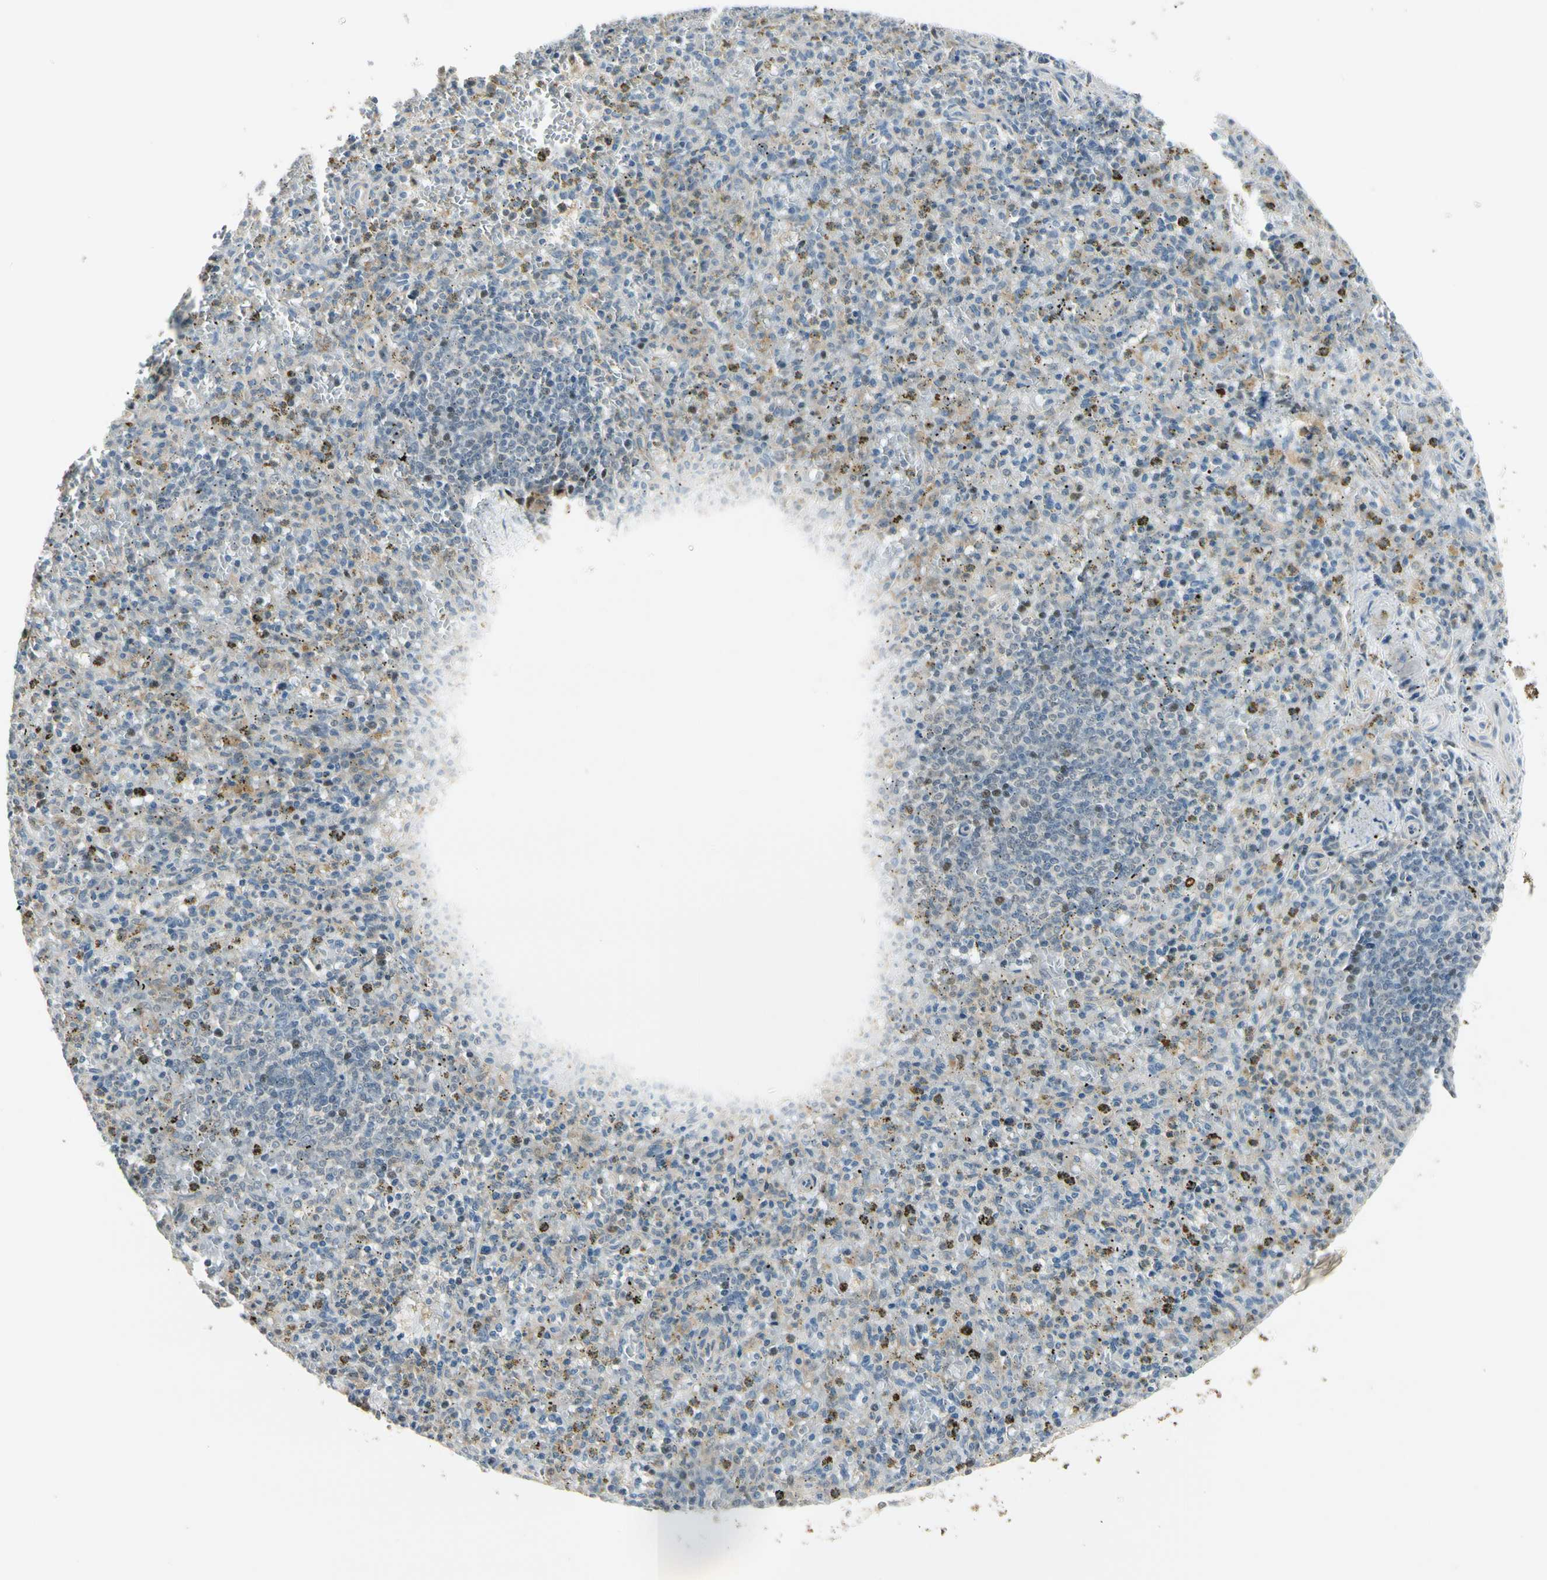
{"staining": {"intensity": "weak", "quantity": ">75%", "location": "cytoplasmic/membranous"}, "tissue": "spleen", "cell_type": "Cells in red pulp", "image_type": "normal", "snomed": [{"axis": "morphology", "description": "Normal tissue, NOS"}, {"axis": "topography", "description": "Spleen"}], "caption": "Brown immunohistochemical staining in normal spleen shows weak cytoplasmic/membranous expression in approximately >75% of cells in red pulp. Immunohistochemistry stains the protein of interest in brown and the nuclei are stained blue.", "gene": "P3H2", "patient": {"sex": "male", "age": 72}}